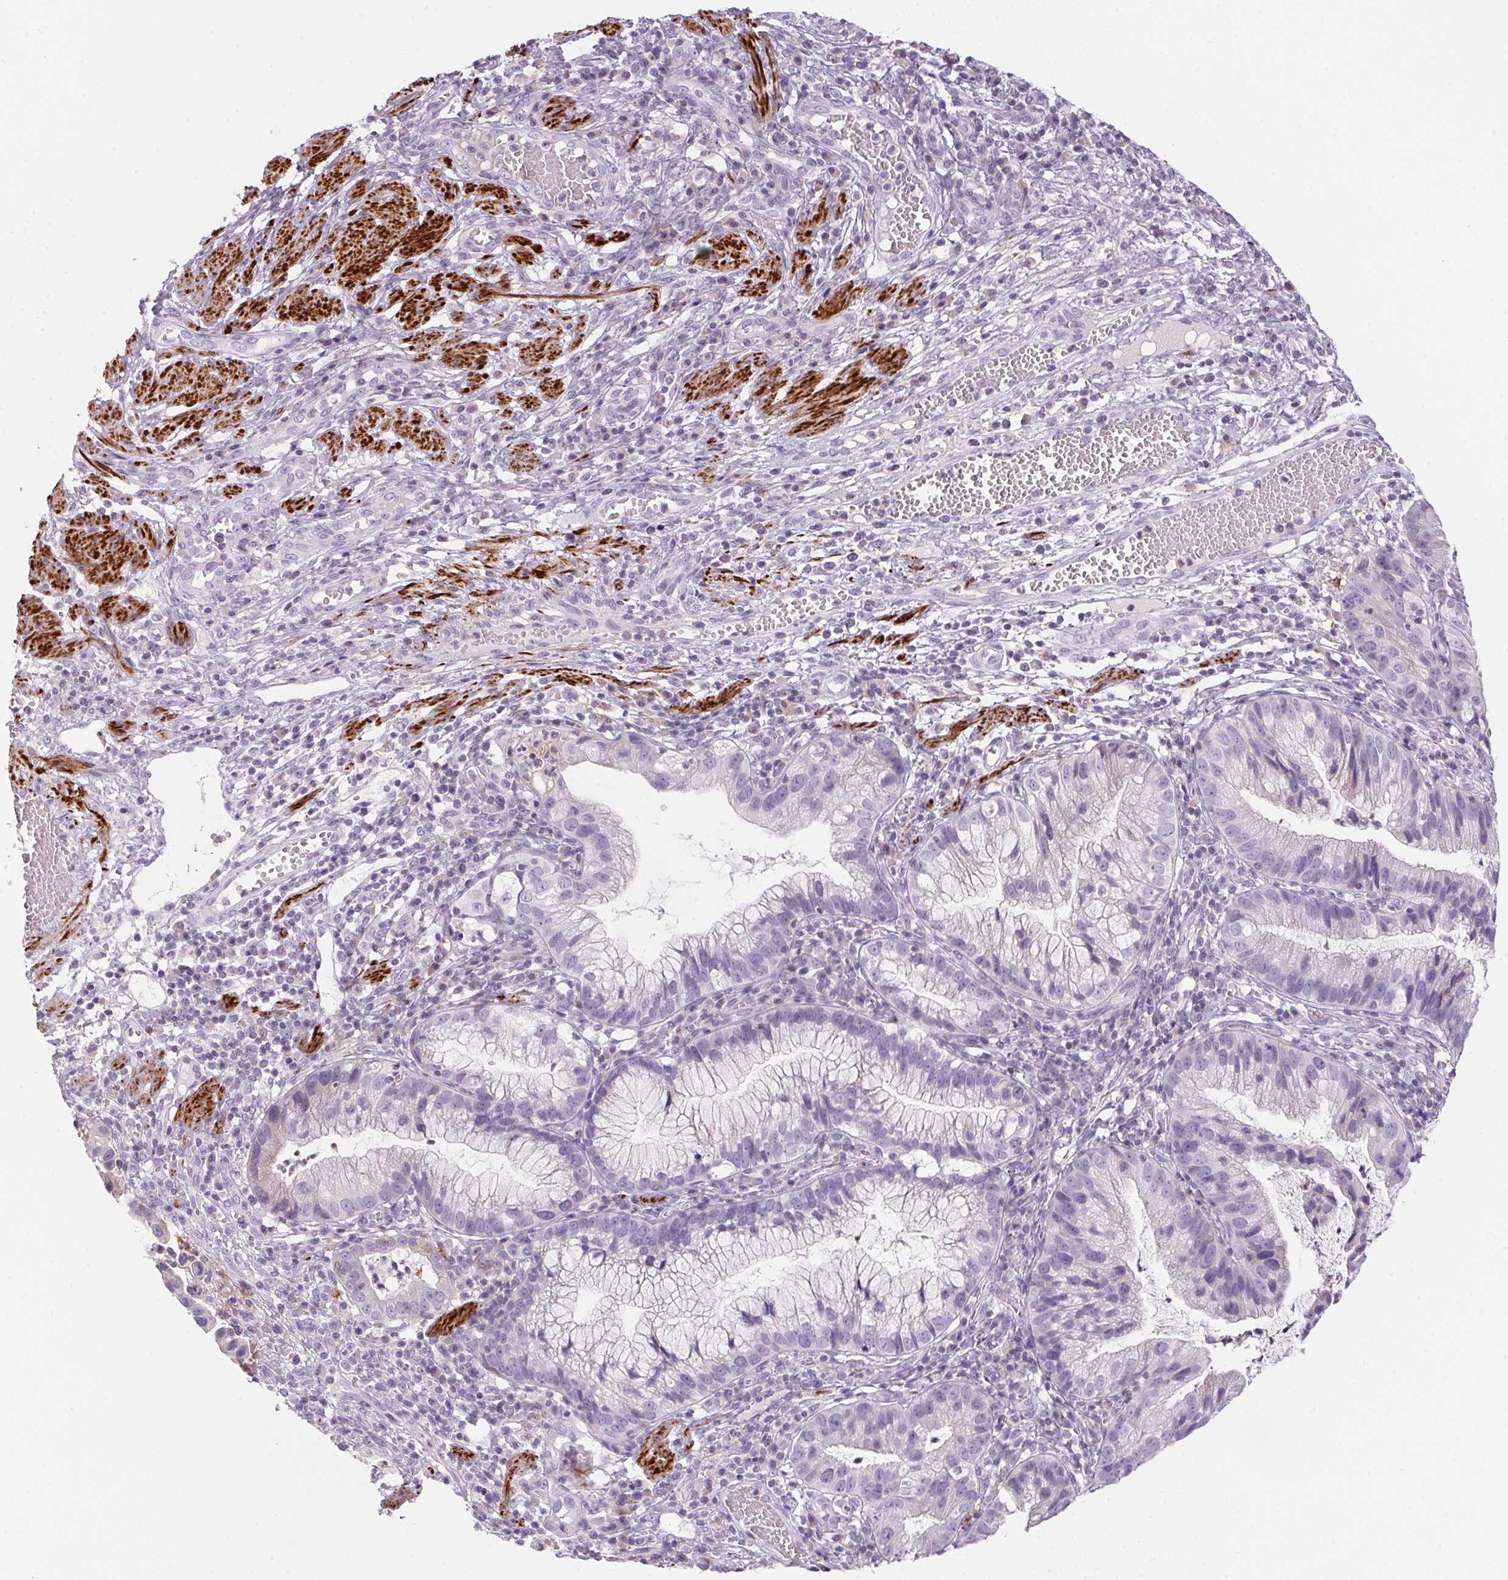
{"staining": {"intensity": "weak", "quantity": "<25%", "location": "cytoplasmic/membranous"}, "tissue": "cervical cancer", "cell_type": "Tumor cells", "image_type": "cancer", "snomed": [{"axis": "morphology", "description": "Adenocarcinoma, NOS"}, {"axis": "topography", "description": "Cervix"}], "caption": "Tumor cells are negative for brown protein staining in adenocarcinoma (cervical).", "gene": "ECPAS", "patient": {"sex": "female", "age": 34}}